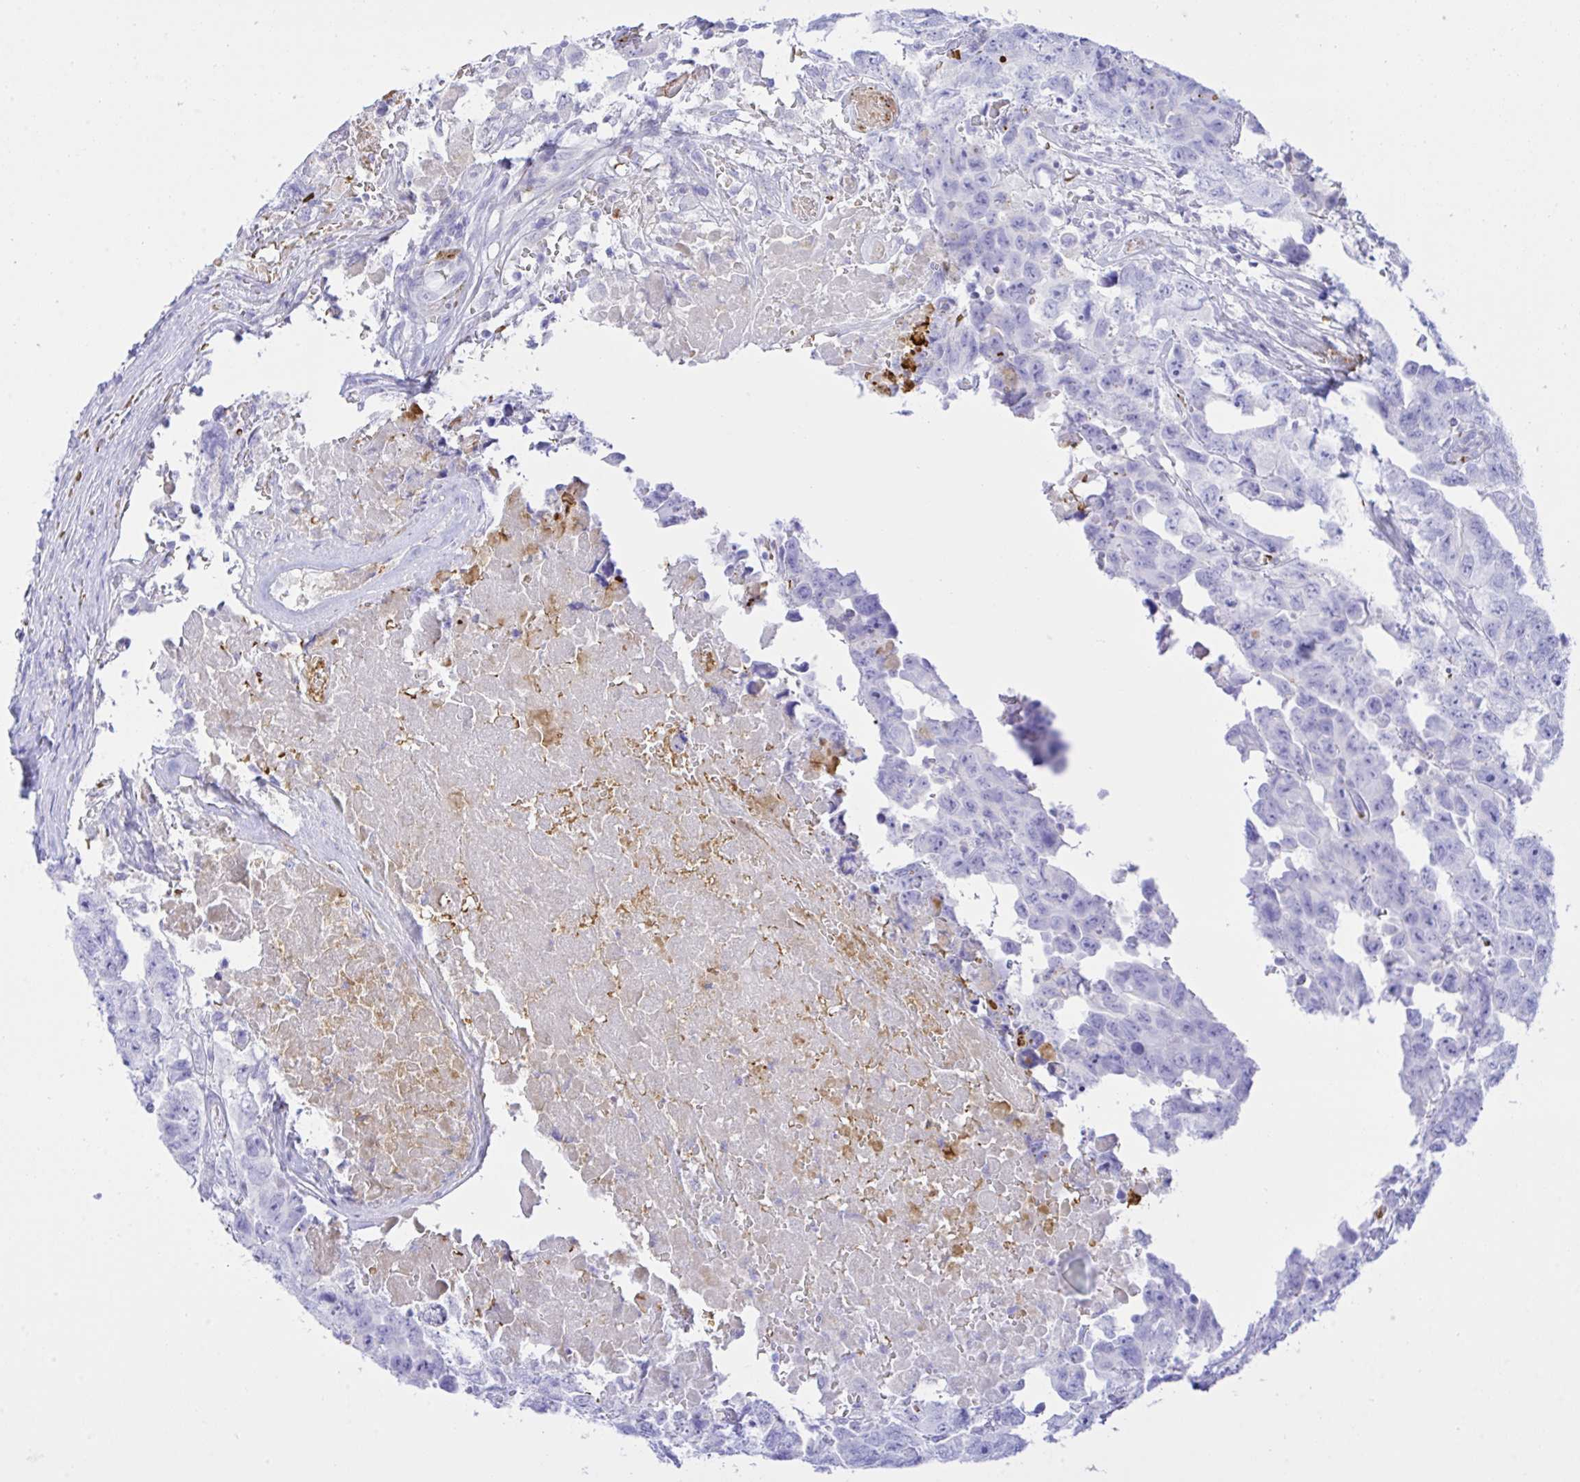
{"staining": {"intensity": "negative", "quantity": "none", "location": "none"}, "tissue": "testis cancer", "cell_type": "Tumor cells", "image_type": "cancer", "snomed": [{"axis": "morphology", "description": "Carcinoma, Embryonal, NOS"}, {"axis": "topography", "description": "Testis"}], "caption": "DAB (3,3'-diaminobenzidine) immunohistochemical staining of human testis embryonal carcinoma shows no significant staining in tumor cells.", "gene": "ZNF221", "patient": {"sex": "male", "age": 22}}